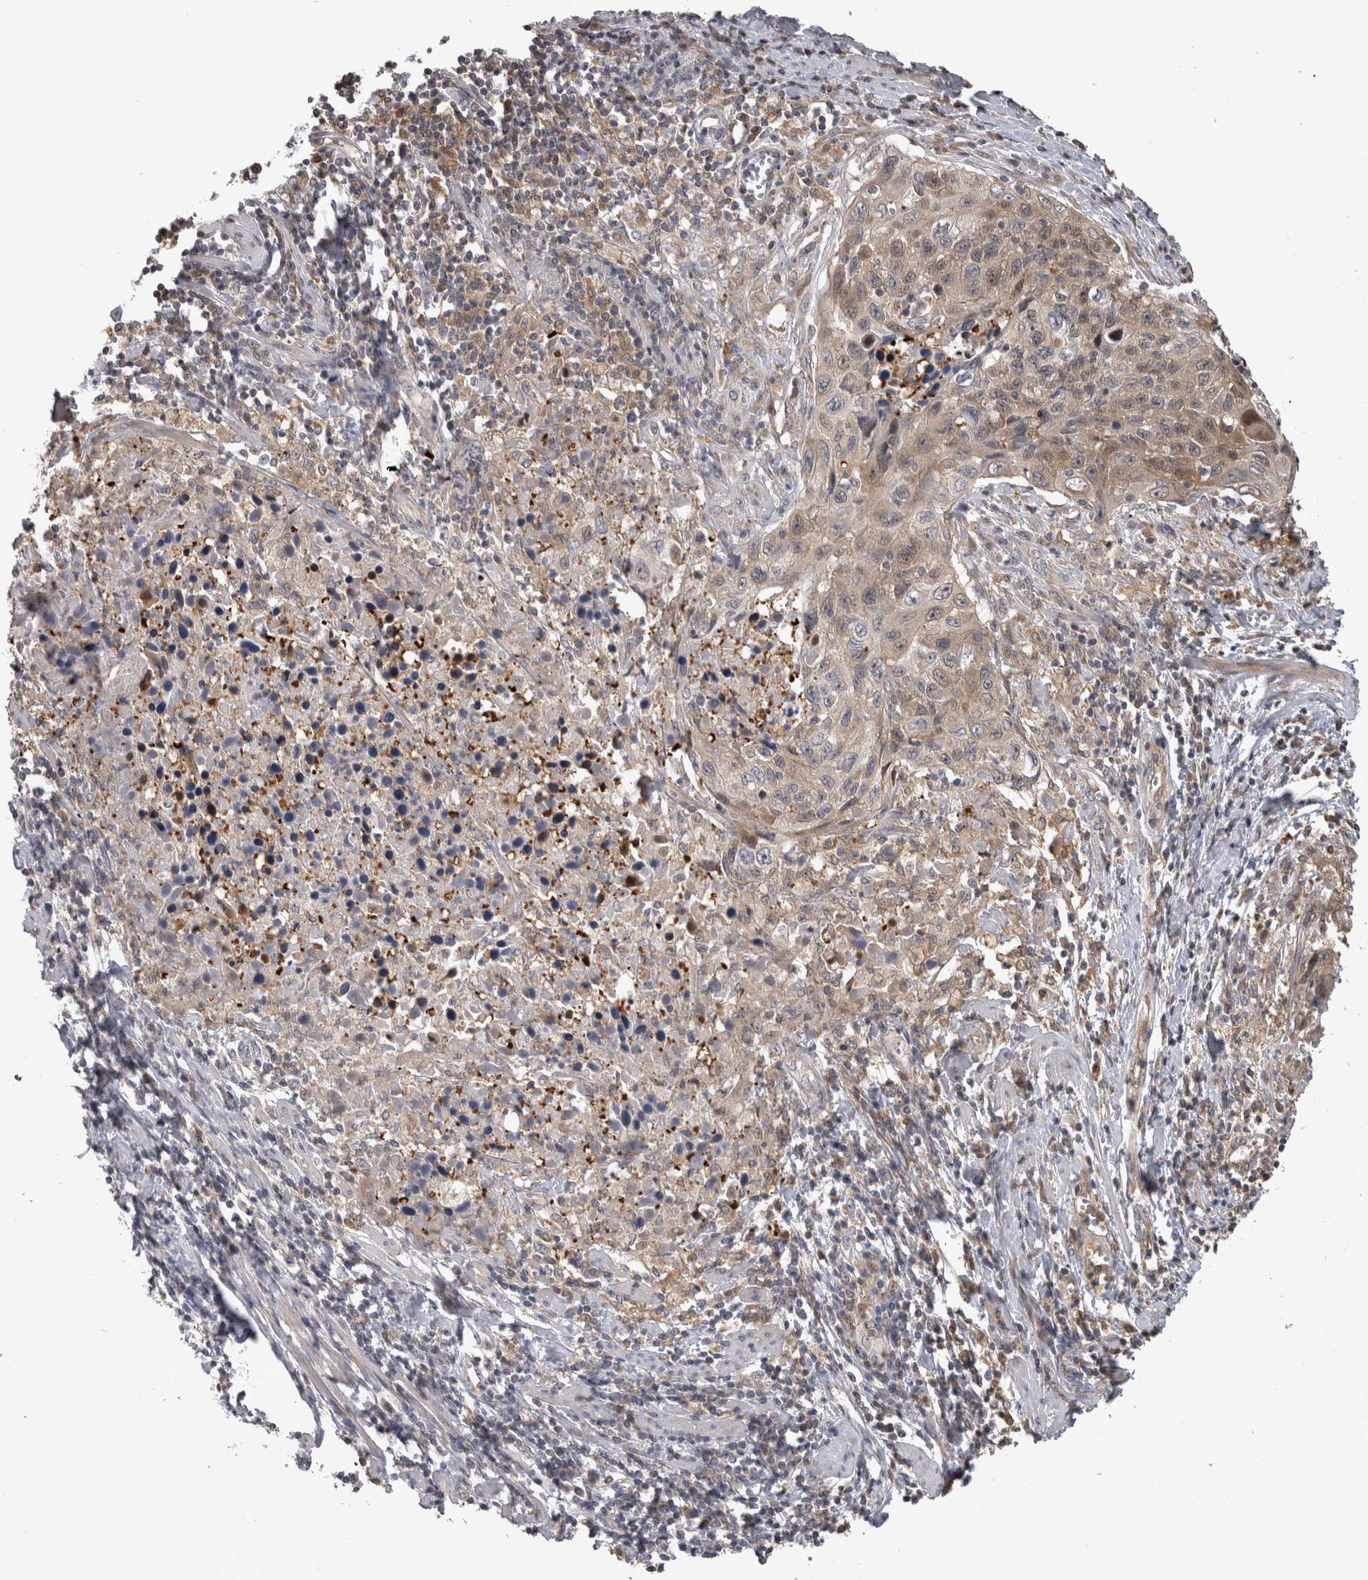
{"staining": {"intensity": "moderate", "quantity": ">75%", "location": "cytoplasmic/membranous"}, "tissue": "cervical cancer", "cell_type": "Tumor cells", "image_type": "cancer", "snomed": [{"axis": "morphology", "description": "Squamous cell carcinoma, NOS"}, {"axis": "topography", "description": "Cervix"}], "caption": "Protein expression by immunohistochemistry shows moderate cytoplasmic/membranous expression in approximately >75% of tumor cells in cervical cancer (squamous cell carcinoma). The staining was performed using DAB (3,3'-diaminobenzidine) to visualize the protein expression in brown, while the nuclei were stained in blue with hematoxylin (Magnification: 20x).", "gene": "USH1G", "patient": {"sex": "female", "age": 53}}